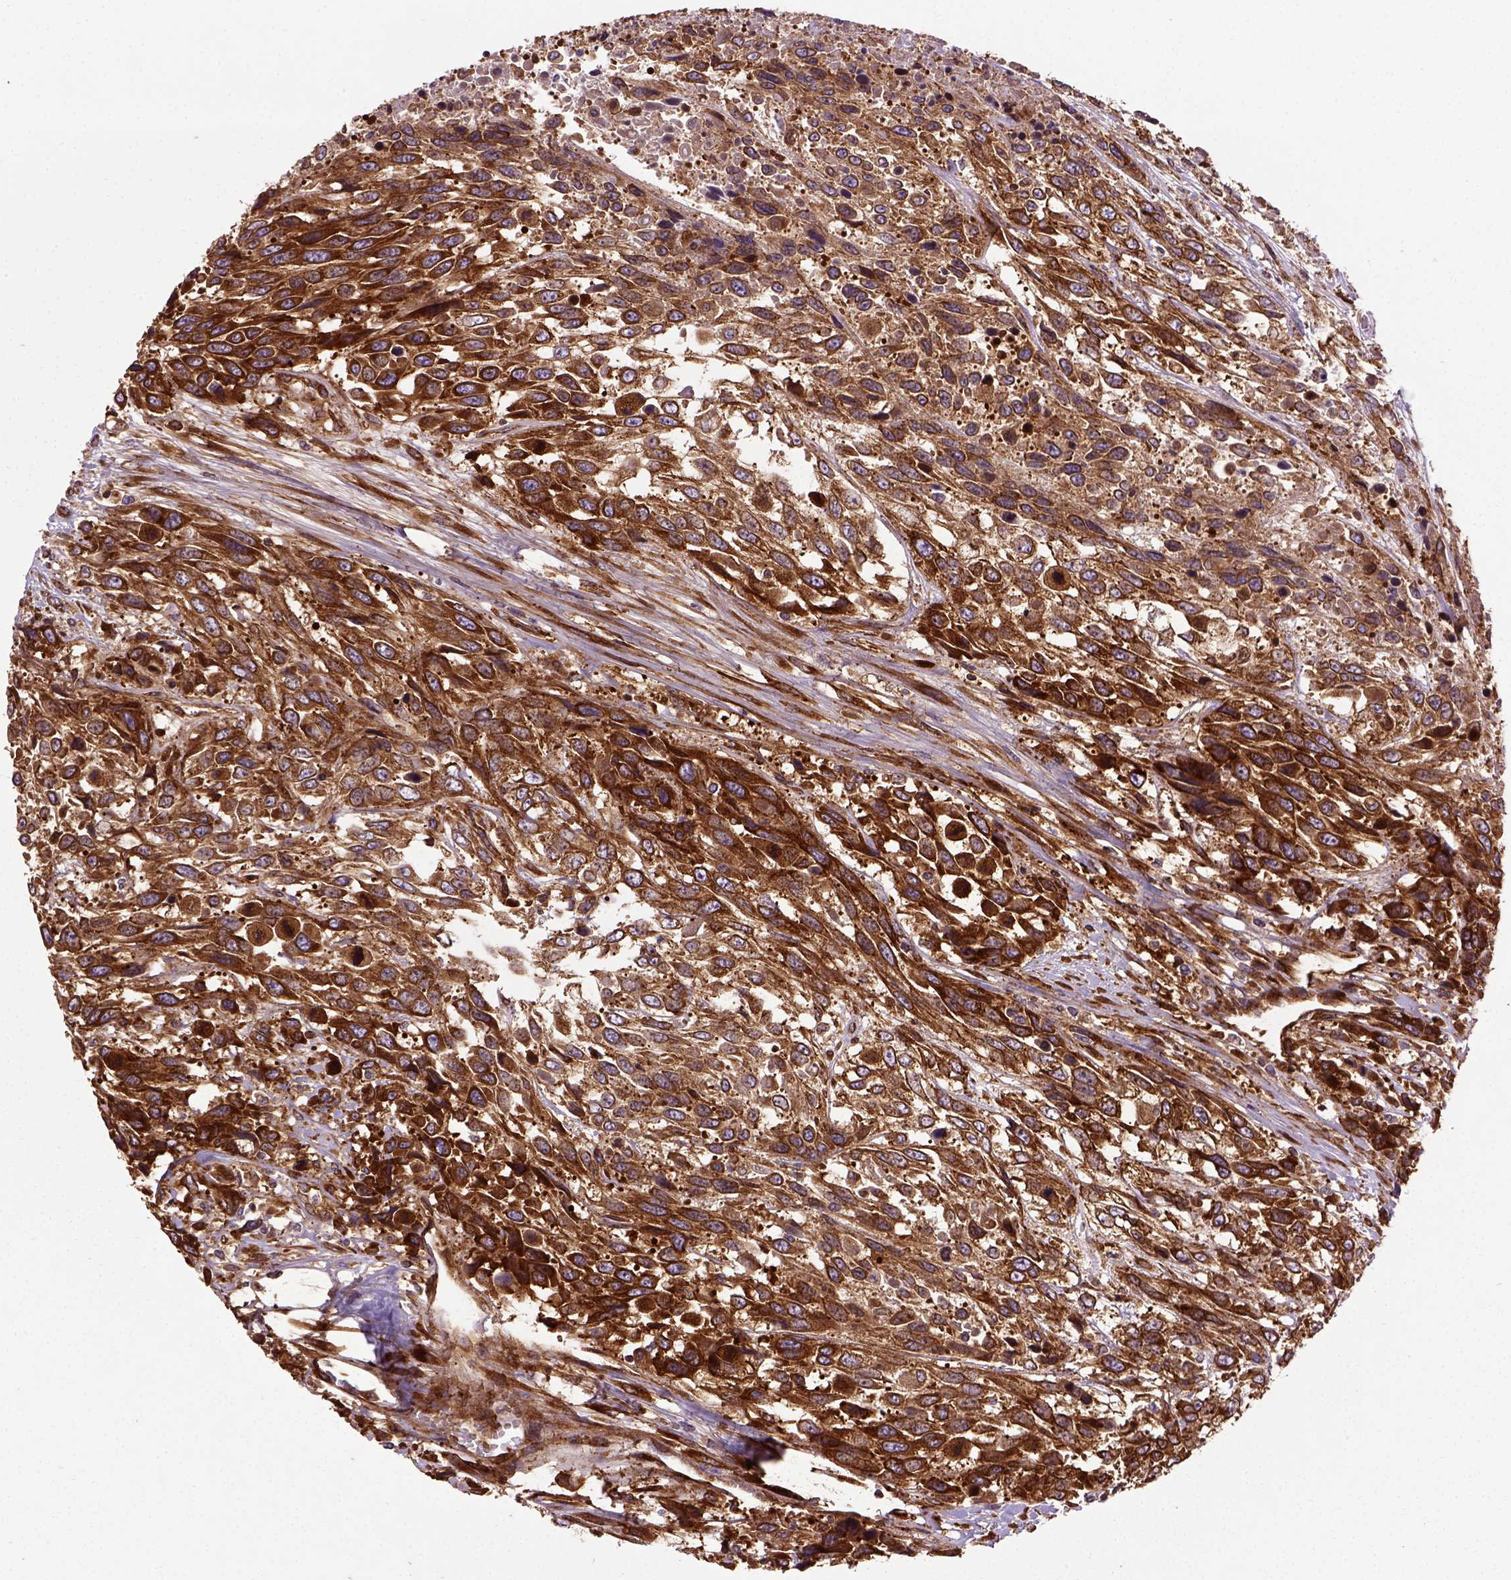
{"staining": {"intensity": "strong", "quantity": ">75%", "location": "cytoplasmic/membranous"}, "tissue": "urothelial cancer", "cell_type": "Tumor cells", "image_type": "cancer", "snomed": [{"axis": "morphology", "description": "Urothelial carcinoma, High grade"}, {"axis": "topography", "description": "Urinary bladder"}], "caption": "Protein analysis of urothelial cancer tissue exhibits strong cytoplasmic/membranous staining in about >75% of tumor cells.", "gene": "CAPRIN1", "patient": {"sex": "female", "age": 70}}